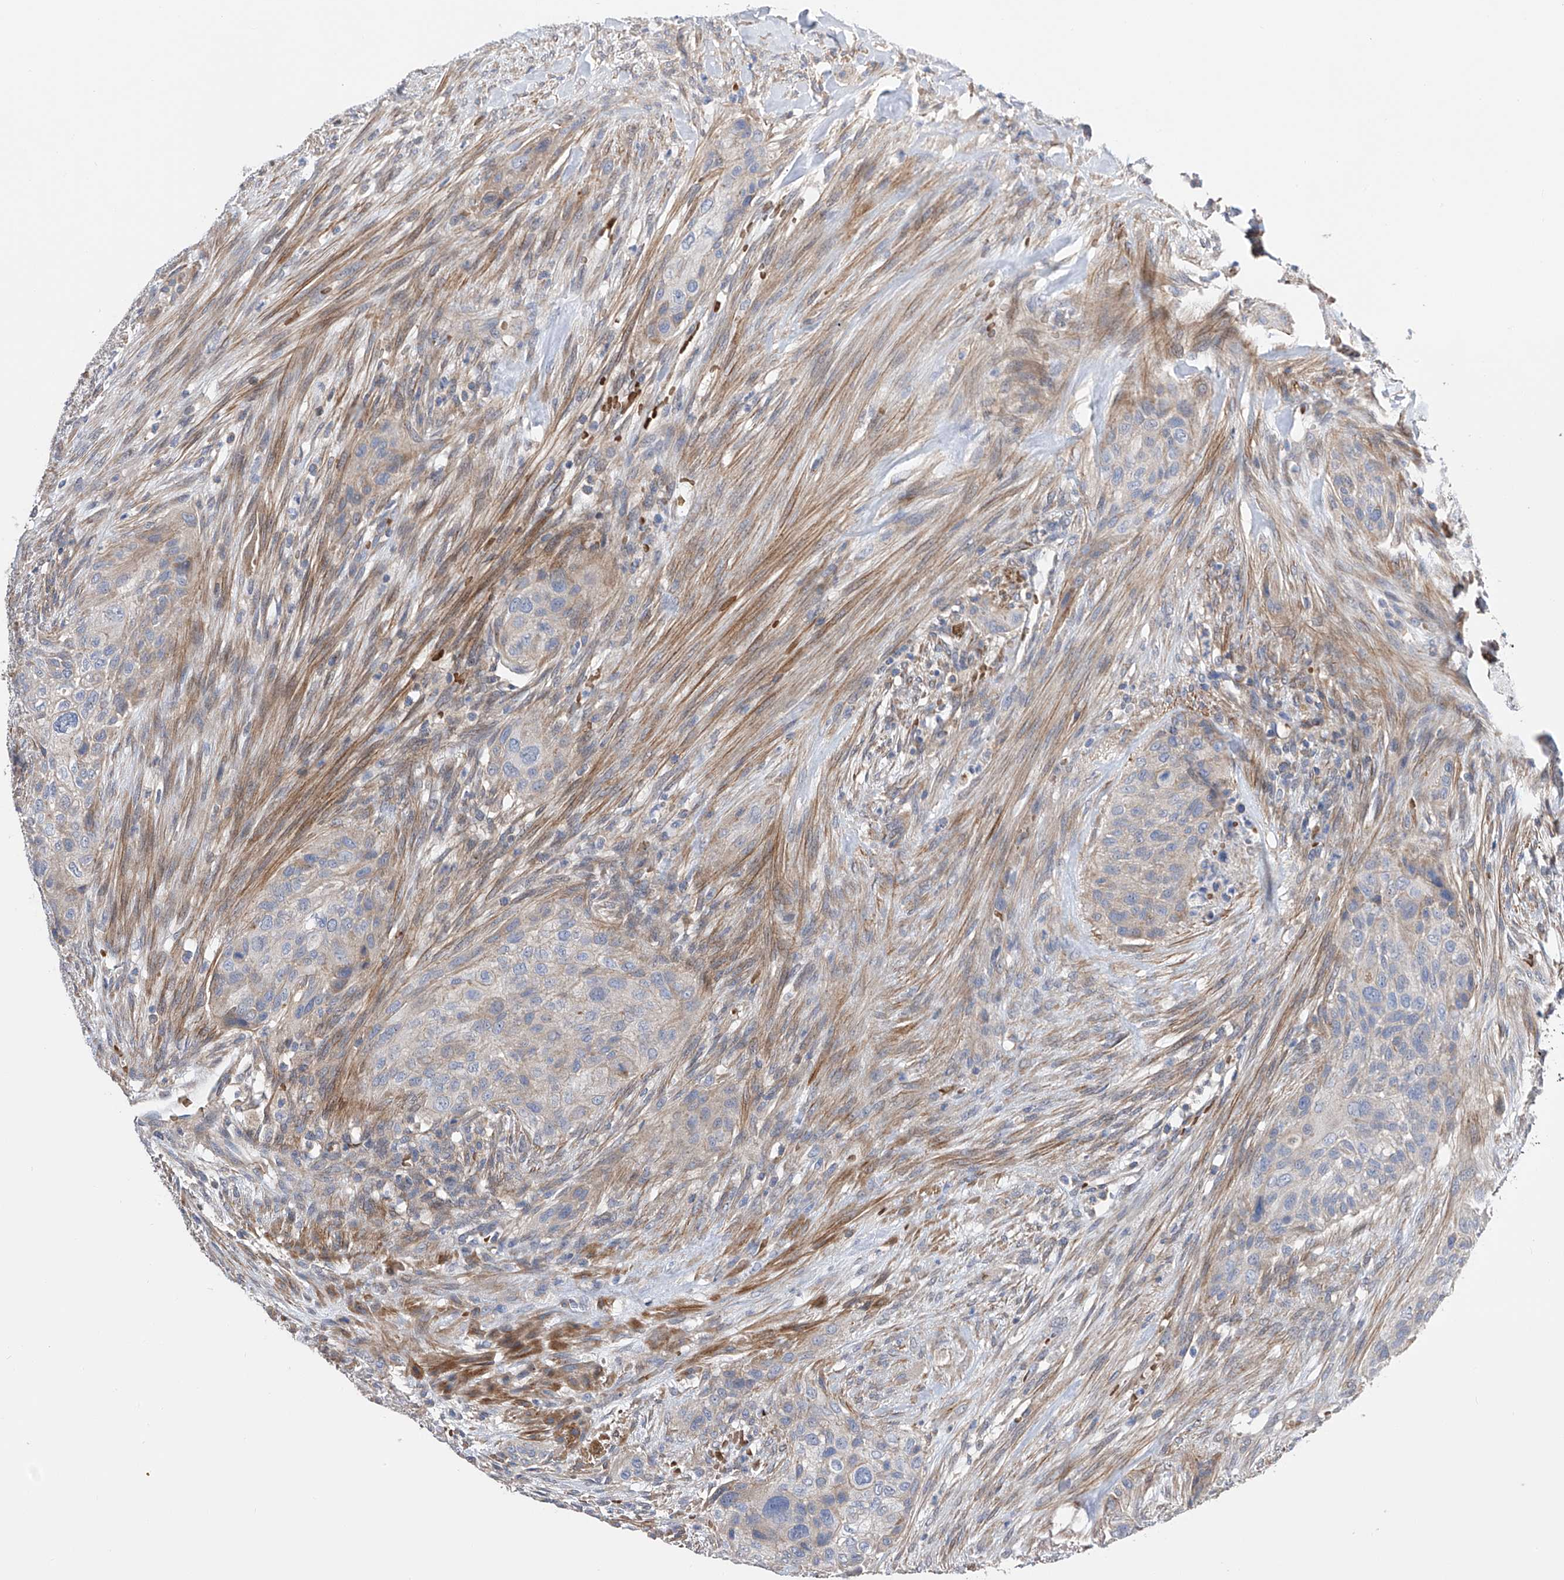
{"staining": {"intensity": "weak", "quantity": "<25%", "location": "cytoplasmic/membranous"}, "tissue": "urothelial cancer", "cell_type": "Tumor cells", "image_type": "cancer", "snomed": [{"axis": "morphology", "description": "Urothelial carcinoma, High grade"}, {"axis": "topography", "description": "Urinary bladder"}], "caption": "Tumor cells are negative for protein expression in human urothelial cancer. (DAB immunohistochemistry visualized using brightfield microscopy, high magnification).", "gene": "NFATC4", "patient": {"sex": "male", "age": 35}}